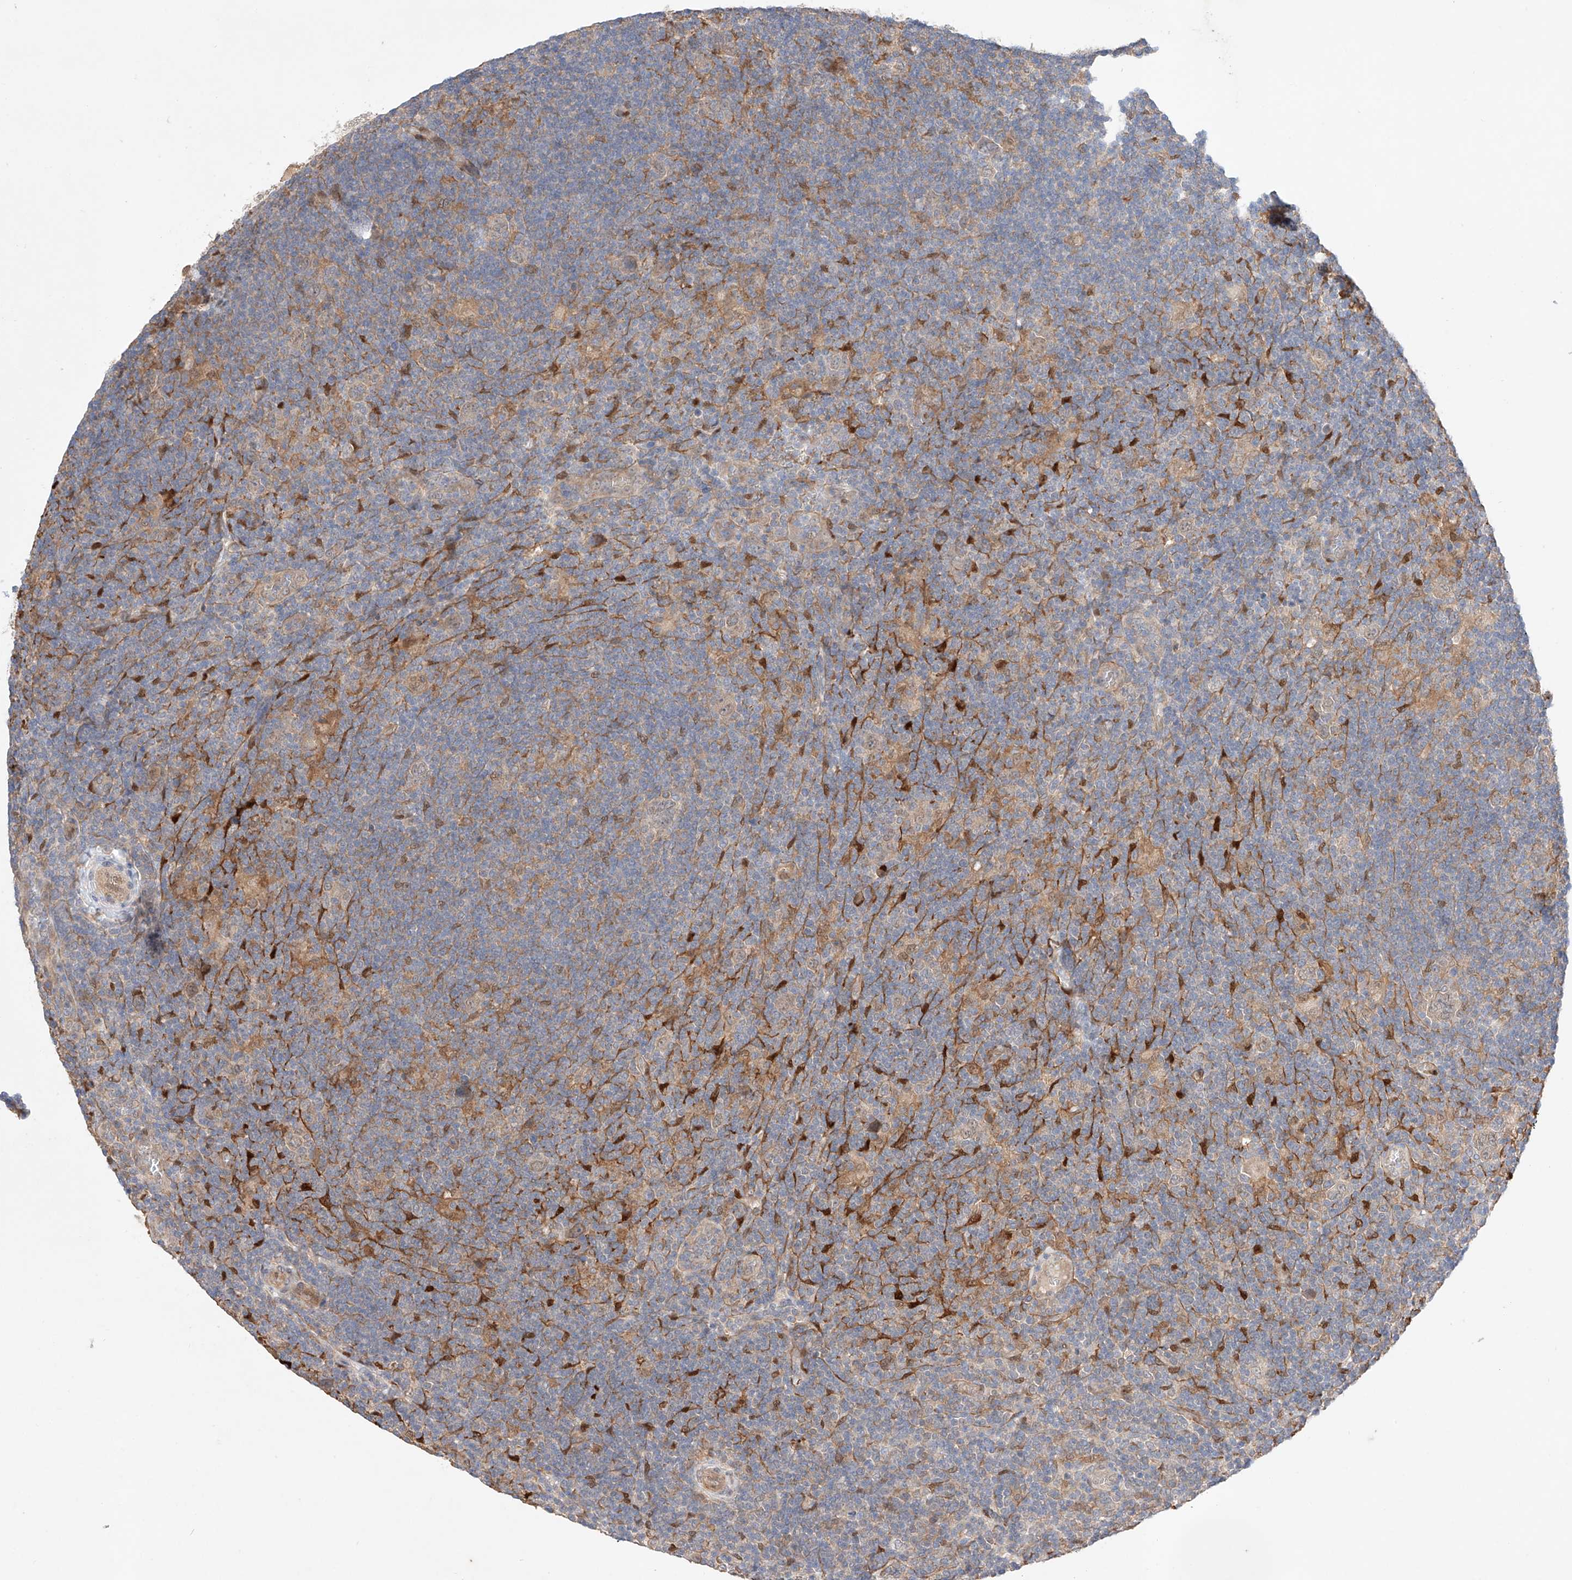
{"staining": {"intensity": "negative", "quantity": "none", "location": "none"}, "tissue": "lymphoma", "cell_type": "Tumor cells", "image_type": "cancer", "snomed": [{"axis": "morphology", "description": "Hodgkin's disease, NOS"}, {"axis": "topography", "description": "Lymph node"}], "caption": "Immunohistochemical staining of human lymphoma exhibits no significant positivity in tumor cells.", "gene": "ZNF124", "patient": {"sex": "female", "age": 57}}